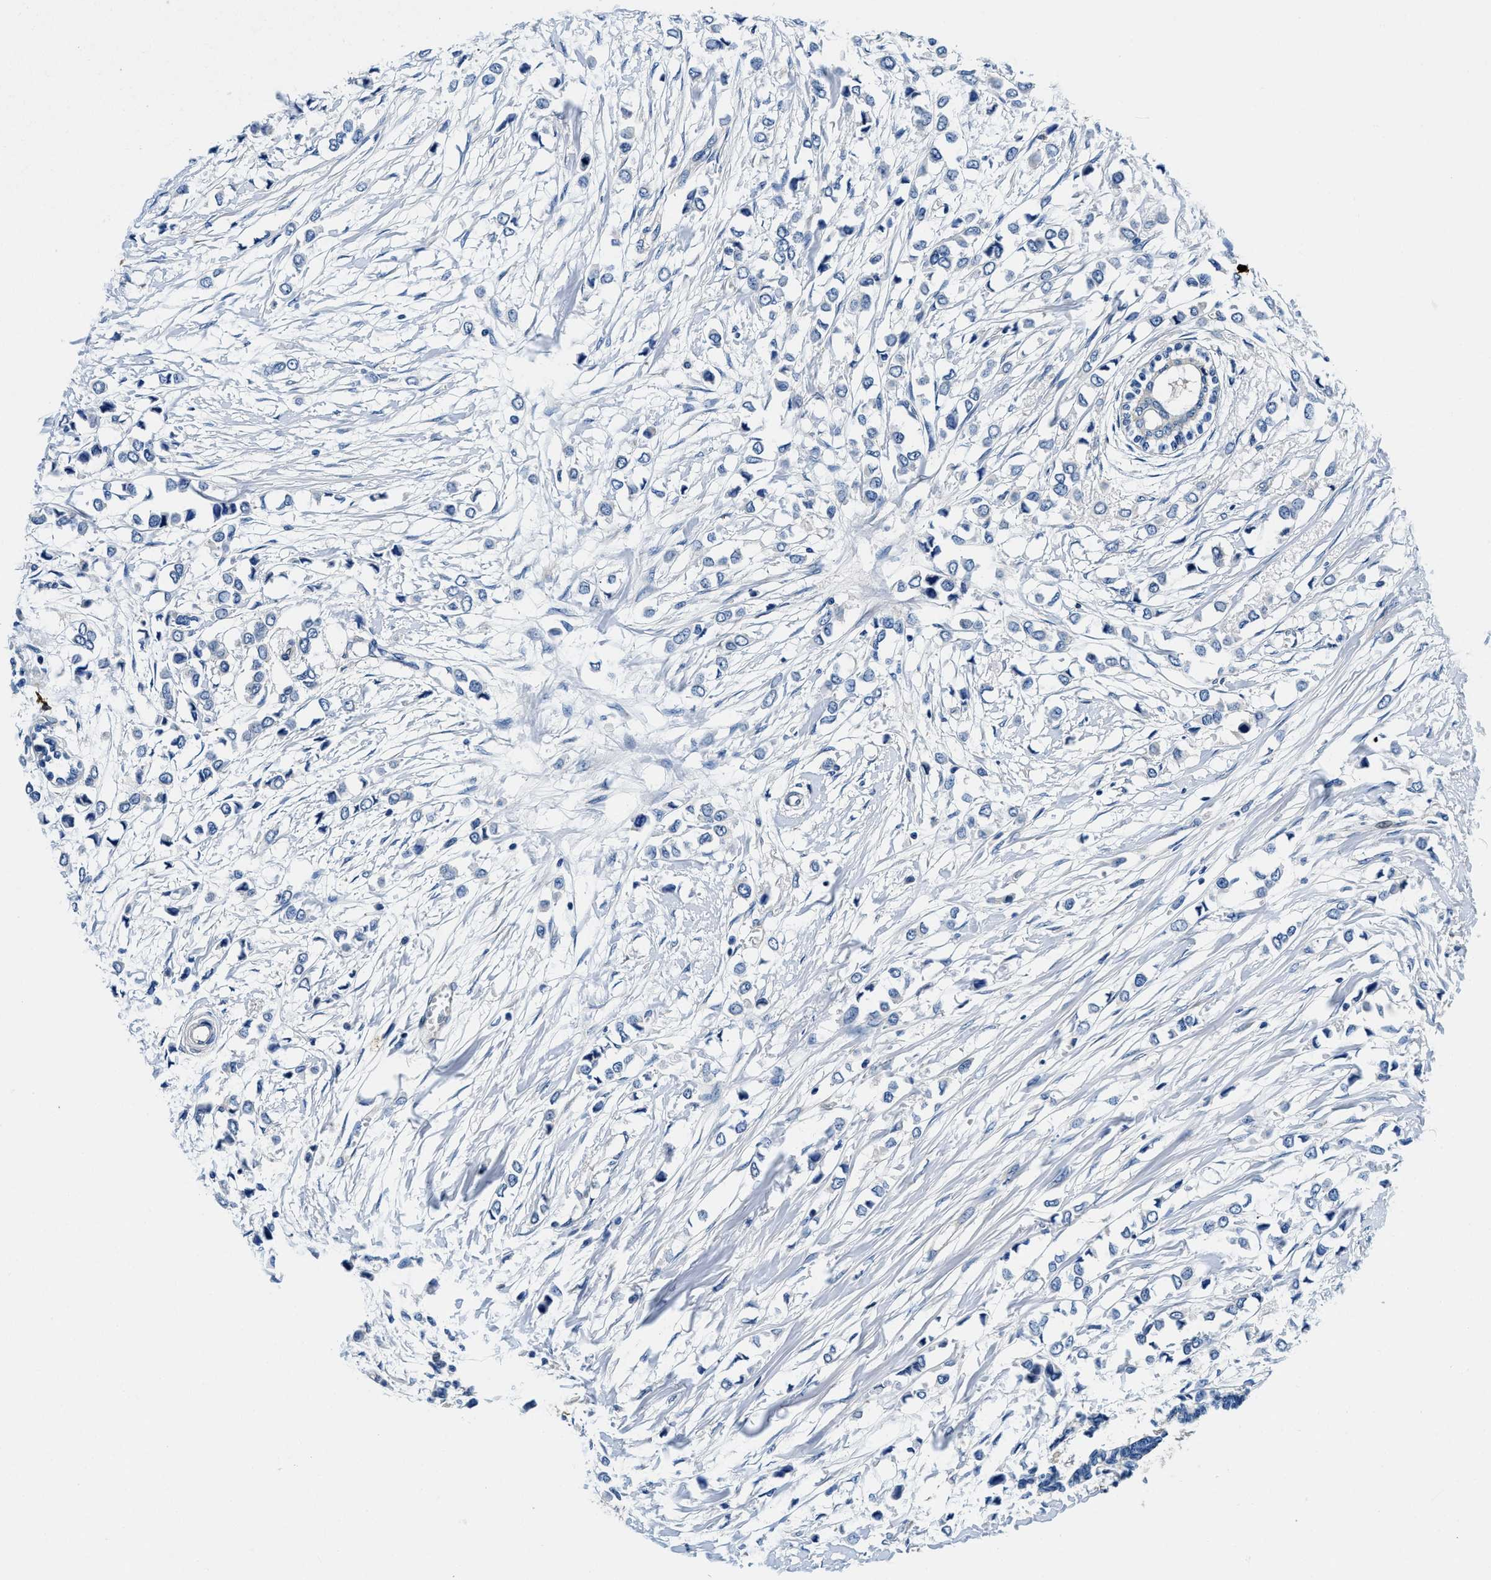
{"staining": {"intensity": "negative", "quantity": "none", "location": "none"}, "tissue": "breast cancer", "cell_type": "Tumor cells", "image_type": "cancer", "snomed": [{"axis": "morphology", "description": "Lobular carcinoma"}, {"axis": "topography", "description": "Breast"}], "caption": "The immunohistochemistry (IHC) image has no significant staining in tumor cells of breast lobular carcinoma tissue.", "gene": "ZFAND3", "patient": {"sex": "female", "age": 51}}